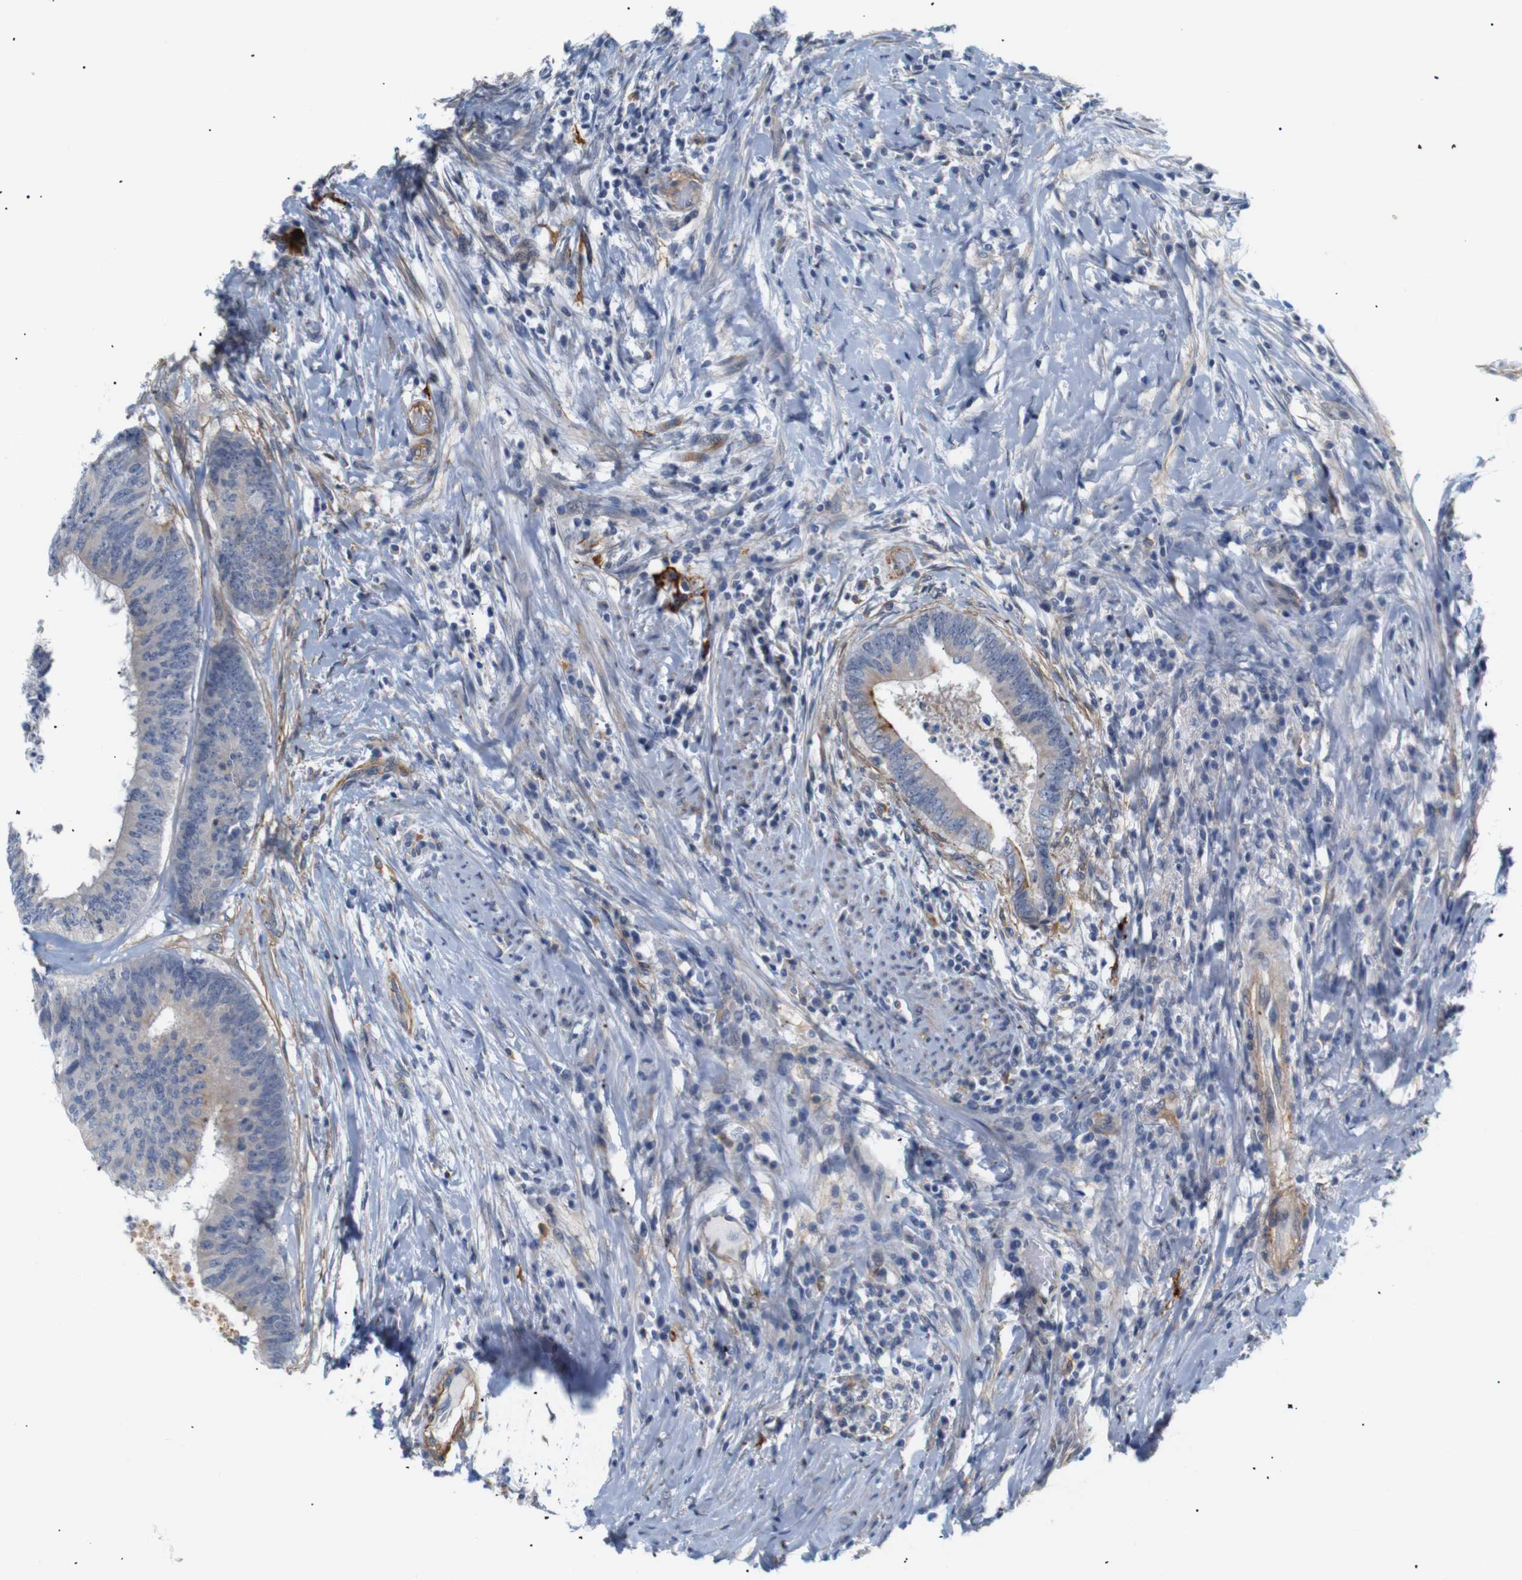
{"staining": {"intensity": "weak", "quantity": "<25%", "location": "cytoplasmic/membranous"}, "tissue": "colorectal cancer", "cell_type": "Tumor cells", "image_type": "cancer", "snomed": [{"axis": "morphology", "description": "Adenocarcinoma, NOS"}, {"axis": "topography", "description": "Rectum"}], "caption": "There is no significant positivity in tumor cells of colorectal adenocarcinoma.", "gene": "STMN3", "patient": {"sex": "male", "age": 72}}